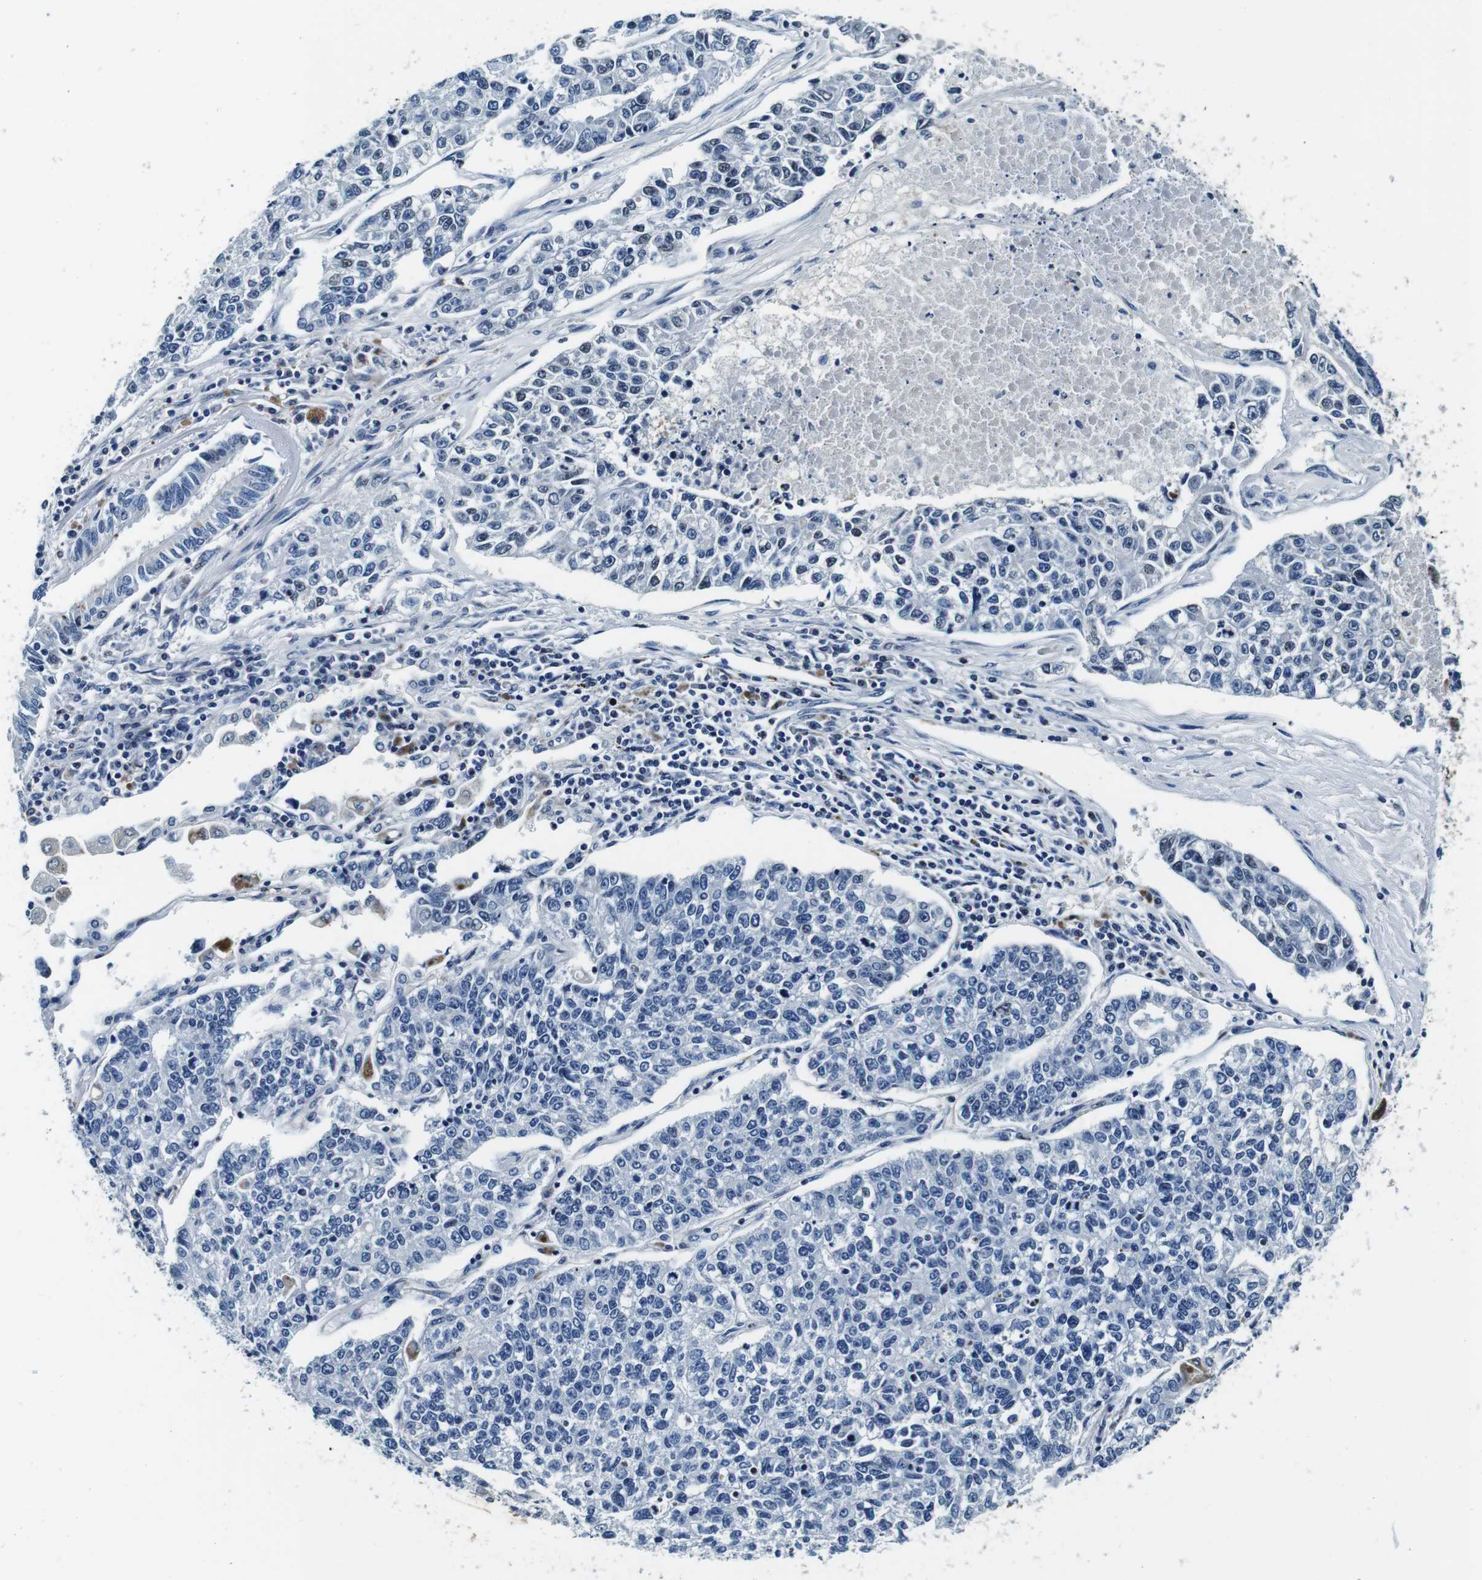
{"staining": {"intensity": "negative", "quantity": "none", "location": "none"}, "tissue": "lung cancer", "cell_type": "Tumor cells", "image_type": "cancer", "snomed": [{"axis": "morphology", "description": "Adenocarcinoma, NOS"}, {"axis": "topography", "description": "Lung"}], "caption": "This is a image of immunohistochemistry staining of lung cancer, which shows no expression in tumor cells.", "gene": "GJE1", "patient": {"sex": "male", "age": 49}}